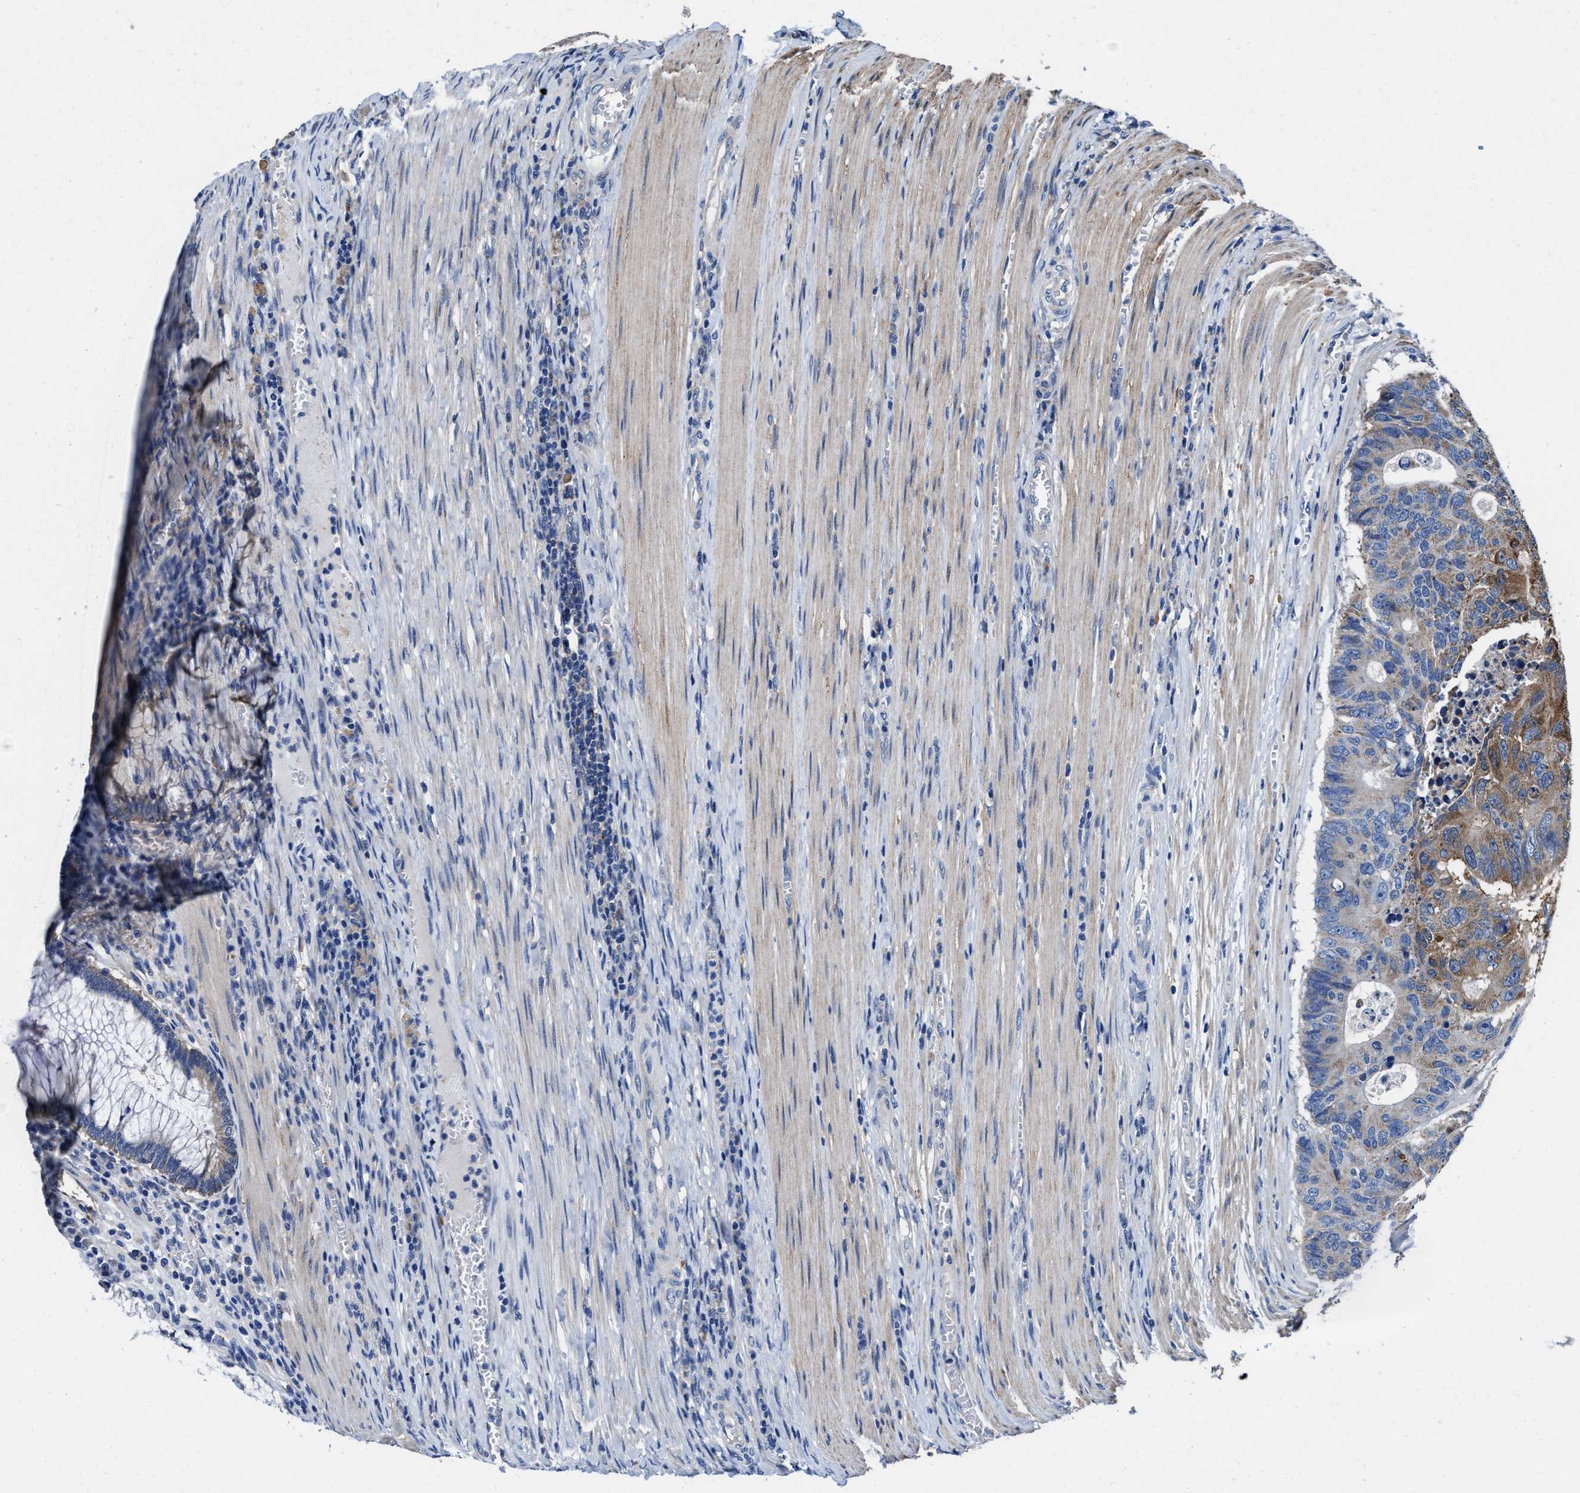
{"staining": {"intensity": "moderate", "quantity": "<25%", "location": "cytoplasmic/membranous"}, "tissue": "colorectal cancer", "cell_type": "Tumor cells", "image_type": "cancer", "snomed": [{"axis": "morphology", "description": "Adenocarcinoma, NOS"}, {"axis": "topography", "description": "Colon"}], "caption": "Immunohistochemistry (IHC) histopathology image of colorectal cancer stained for a protein (brown), which exhibits low levels of moderate cytoplasmic/membranous positivity in approximately <25% of tumor cells.", "gene": "TMEM30A", "patient": {"sex": "male", "age": 87}}